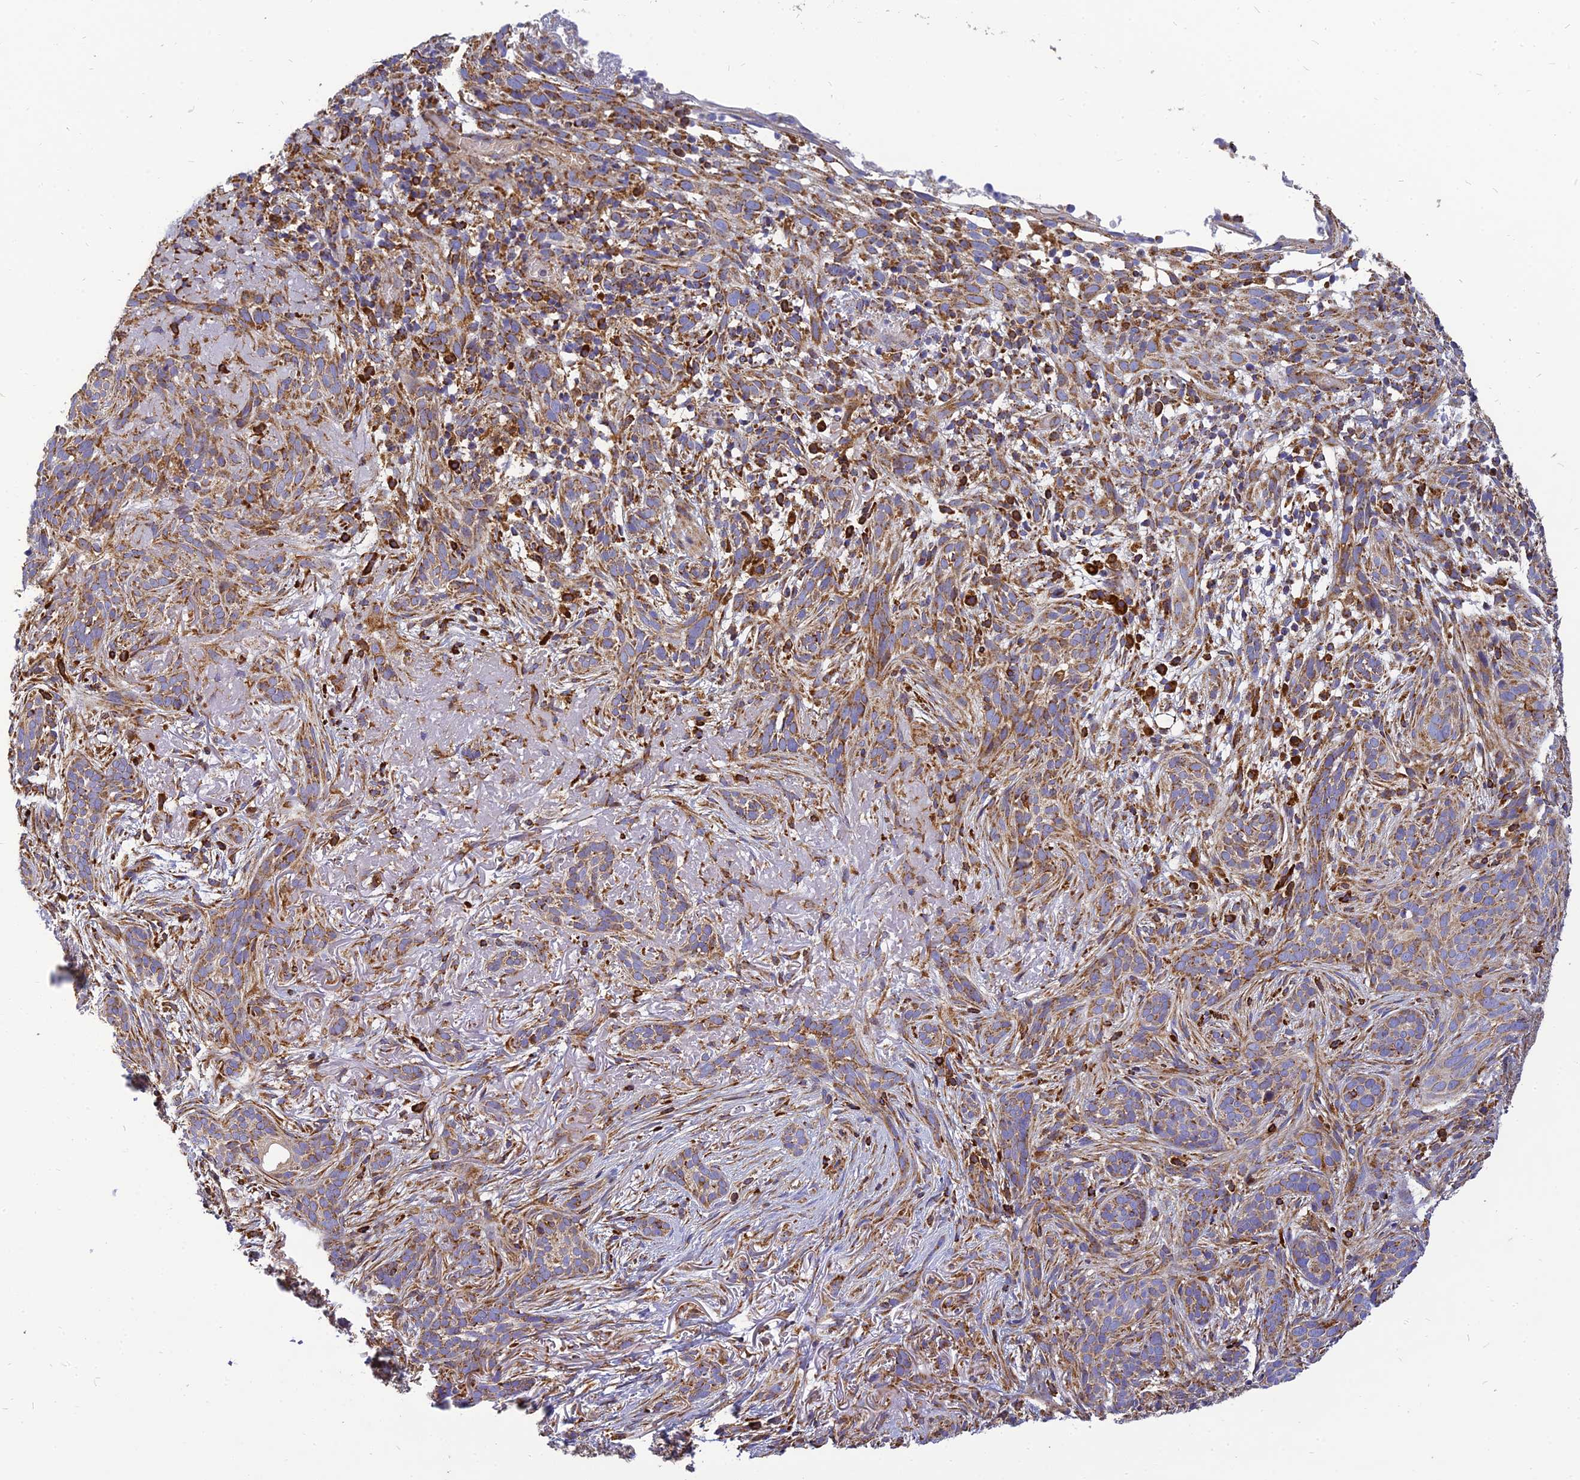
{"staining": {"intensity": "moderate", "quantity": ">75%", "location": "cytoplasmic/membranous"}, "tissue": "skin cancer", "cell_type": "Tumor cells", "image_type": "cancer", "snomed": [{"axis": "morphology", "description": "Basal cell carcinoma"}, {"axis": "topography", "description": "Skin"}], "caption": "Basal cell carcinoma (skin) stained with a protein marker reveals moderate staining in tumor cells.", "gene": "THUMPD2", "patient": {"sex": "male", "age": 71}}